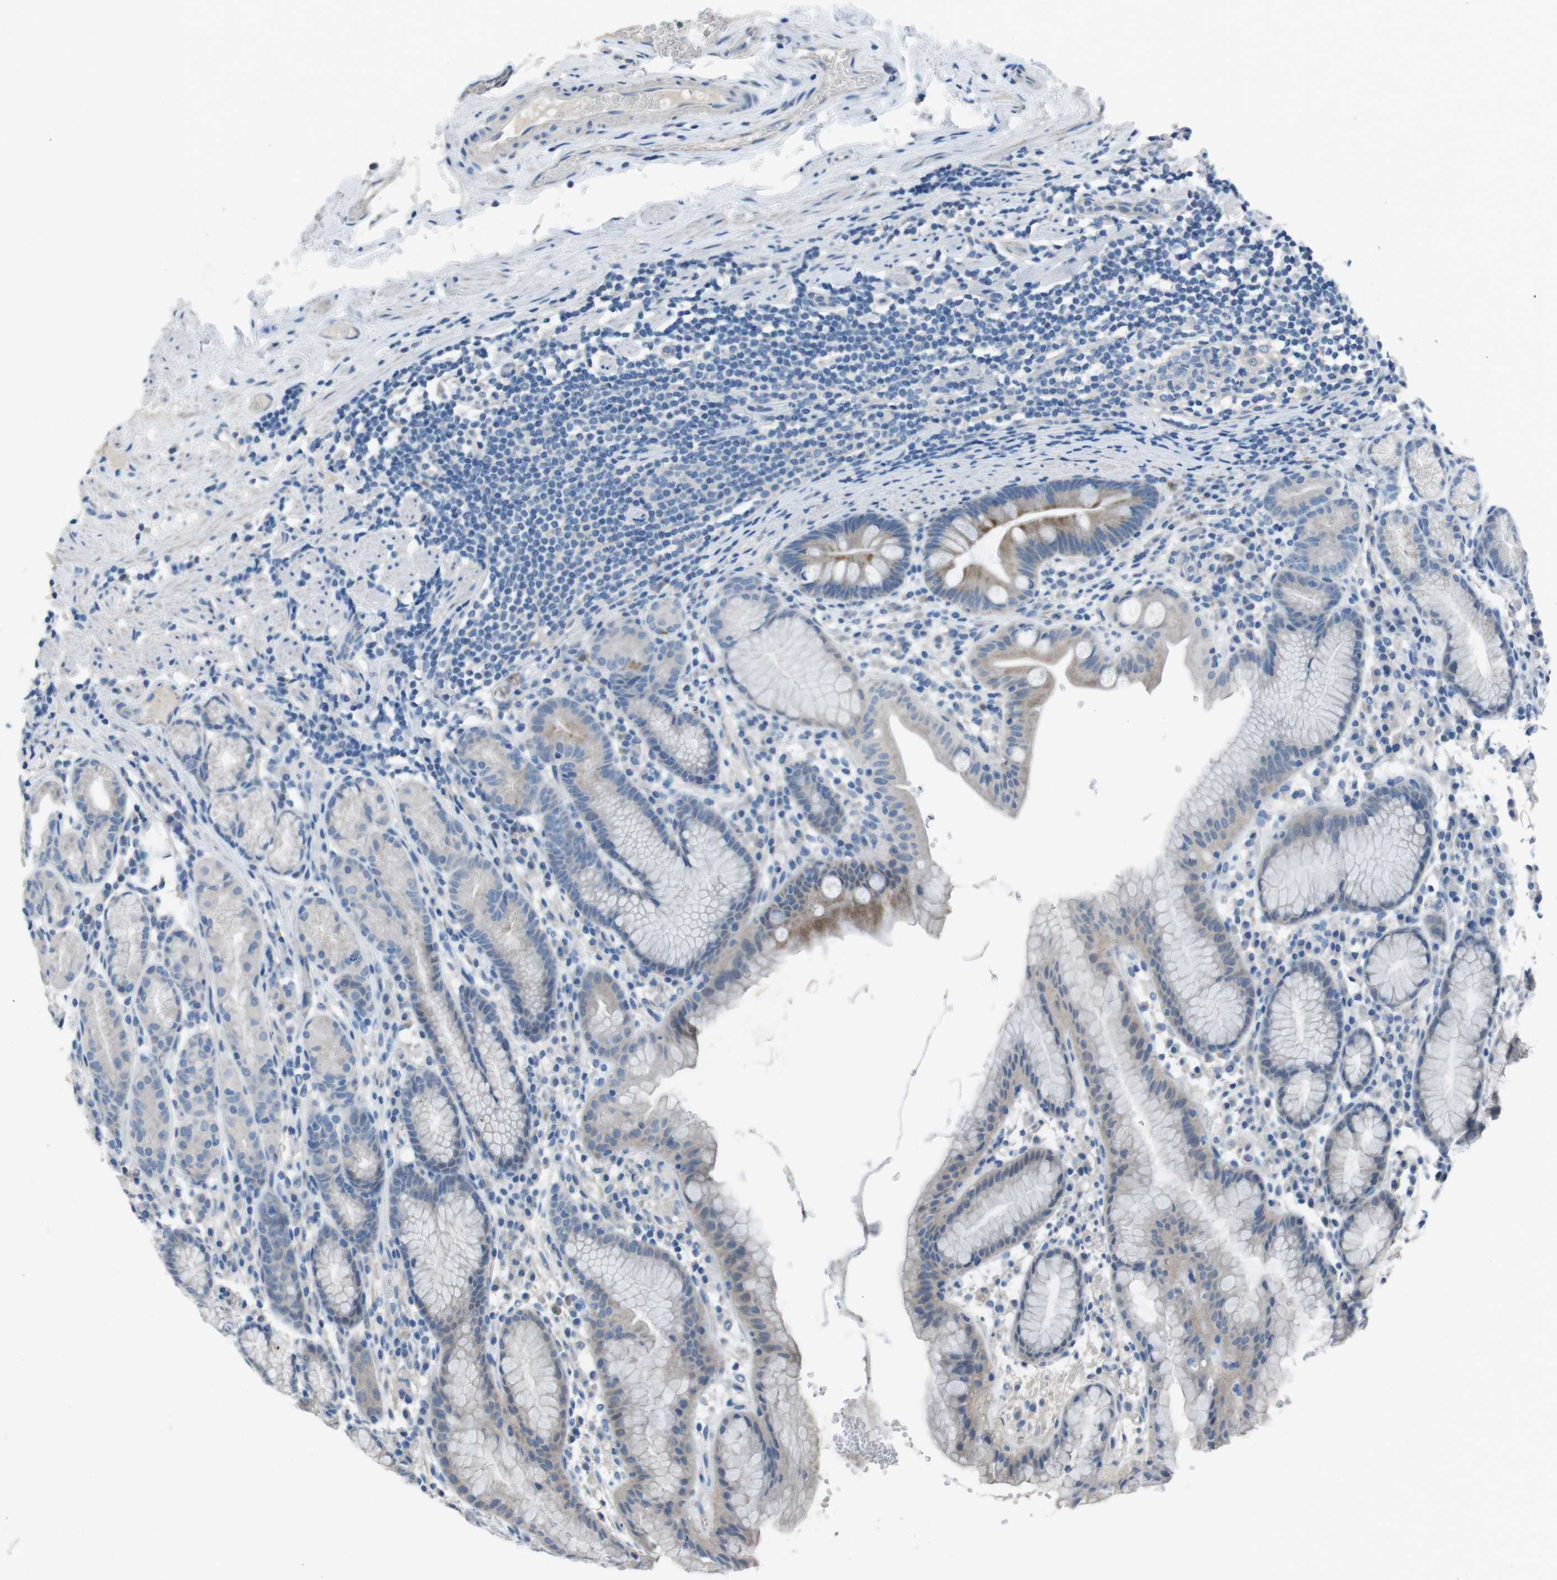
{"staining": {"intensity": "weak", "quantity": "25%-75%", "location": "cytoplasmic/membranous"}, "tissue": "stomach", "cell_type": "Glandular cells", "image_type": "normal", "snomed": [{"axis": "morphology", "description": "Normal tissue, NOS"}, {"axis": "topography", "description": "Stomach, lower"}], "caption": "Brown immunohistochemical staining in unremarkable human stomach exhibits weak cytoplasmic/membranous staining in about 25%-75% of glandular cells. The staining was performed using DAB (3,3'-diaminobenzidine) to visualize the protein expression in brown, while the nuclei were stained in blue with hematoxylin (Magnification: 20x).", "gene": "CYP2C19", "patient": {"sex": "male", "age": 52}}